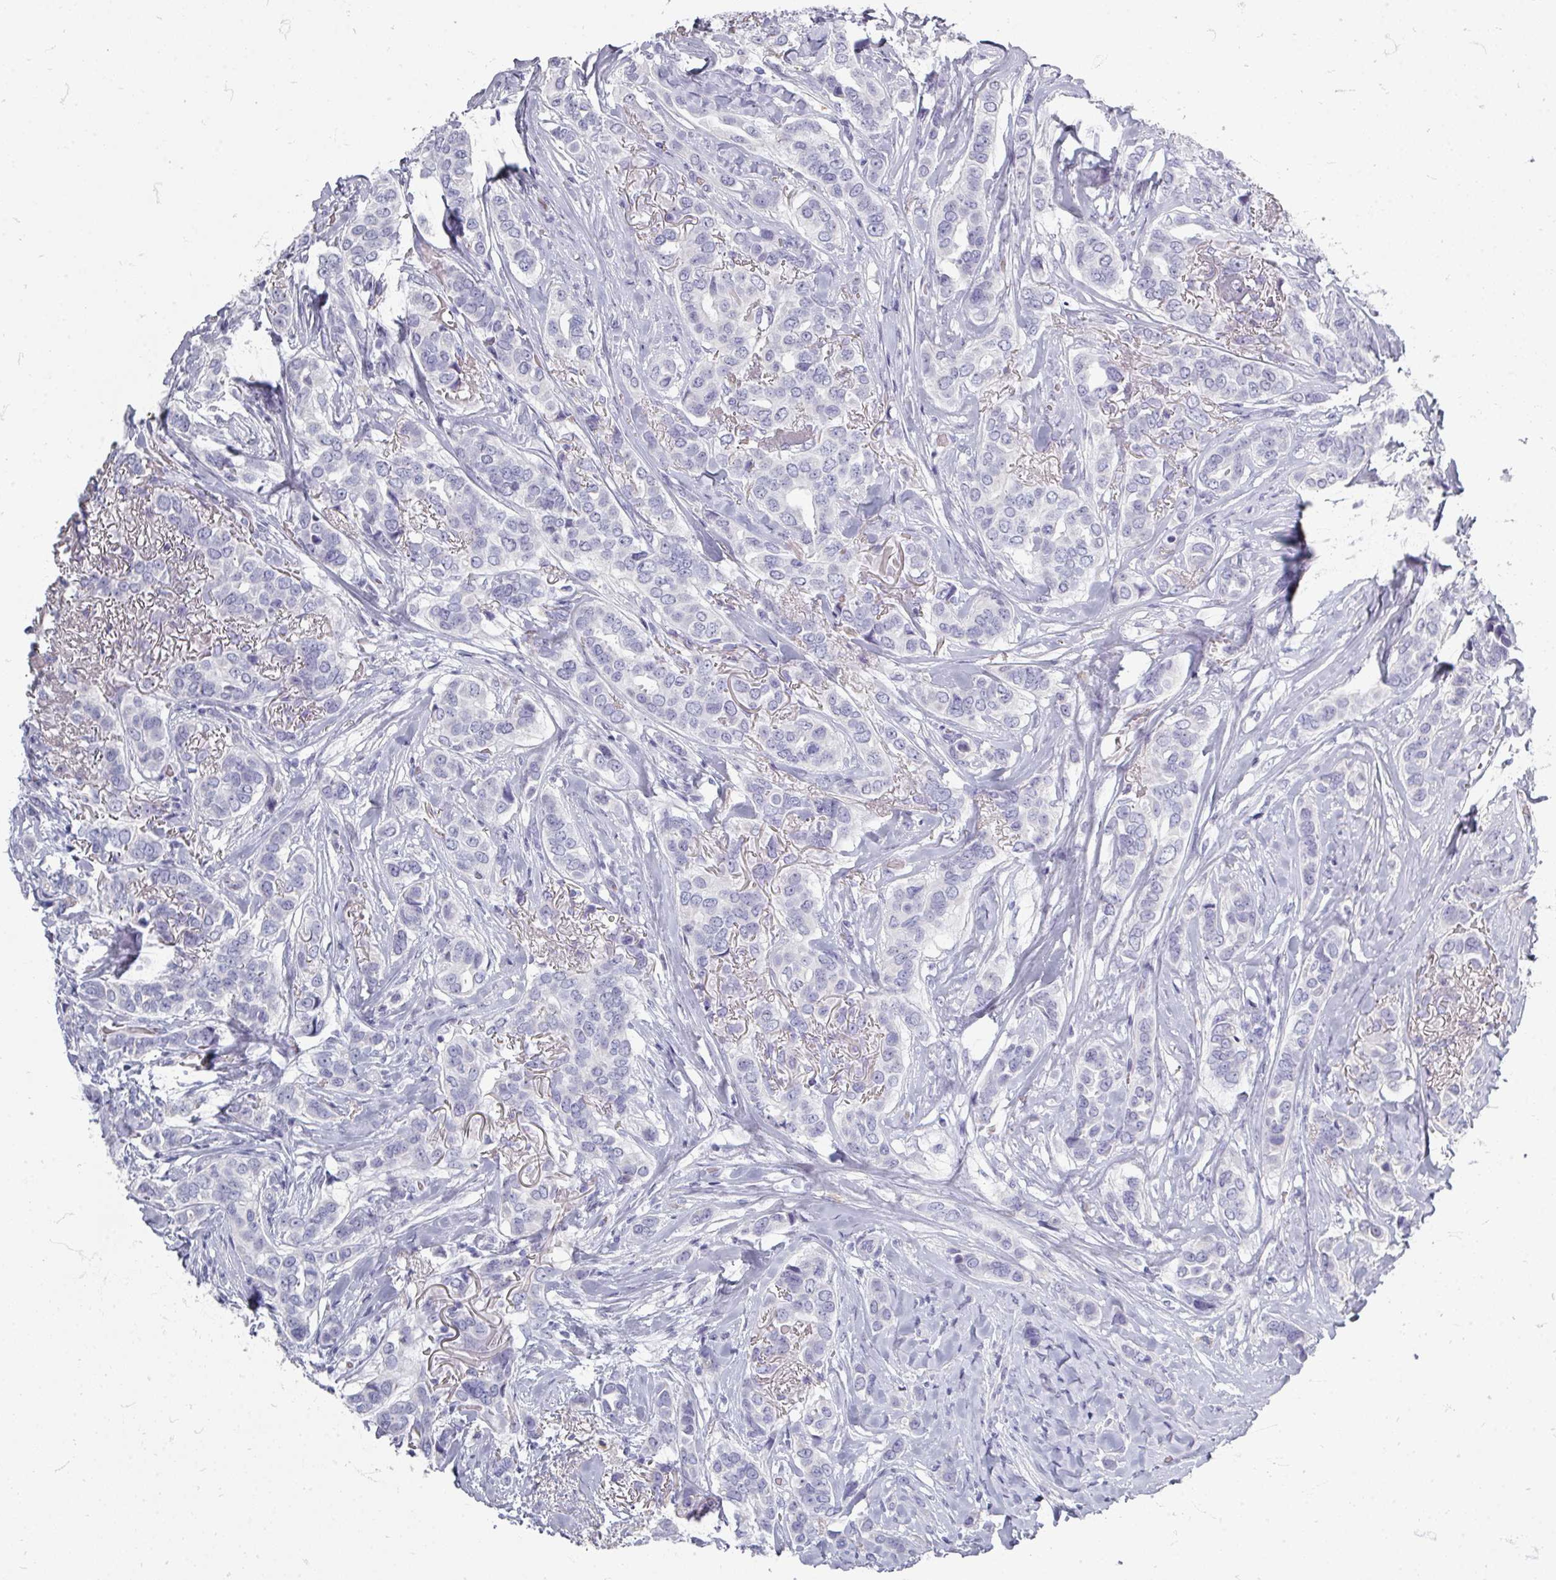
{"staining": {"intensity": "negative", "quantity": "none", "location": "none"}, "tissue": "breast cancer", "cell_type": "Tumor cells", "image_type": "cancer", "snomed": [{"axis": "morphology", "description": "Lobular carcinoma"}, {"axis": "topography", "description": "Breast"}], "caption": "This micrograph is of lobular carcinoma (breast) stained with immunohistochemistry (IHC) to label a protein in brown with the nuclei are counter-stained blue. There is no positivity in tumor cells.", "gene": "ZNF878", "patient": {"sex": "female", "age": 51}}